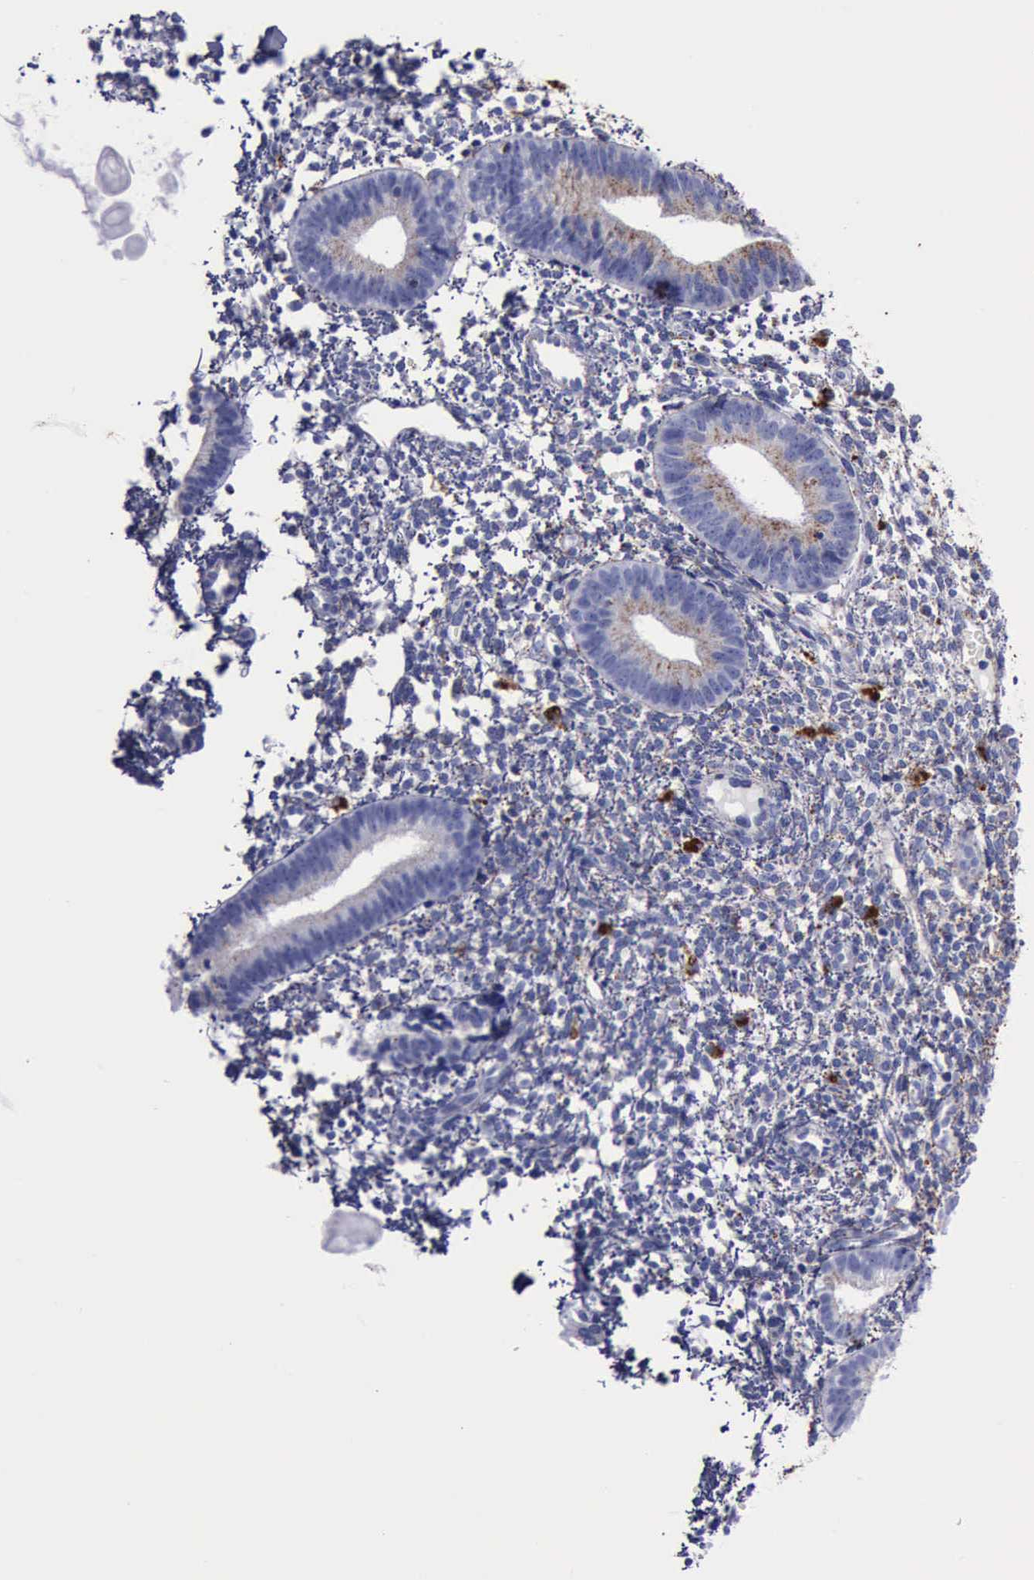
{"staining": {"intensity": "weak", "quantity": "<25%", "location": "cytoplasmic/membranous"}, "tissue": "endometrium", "cell_type": "Cells in endometrial stroma", "image_type": "normal", "snomed": [{"axis": "morphology", "description": "Normal tissue, NOS"}, {"axis": "topography", "description": "Endometrium"}], "caption": "Immunohistochemistry photomicrograph of normal human endometrium stained for a protein (brown), which exhibits no expression in cells in endometrial stroma.", "gene": "CTSD", "patient": {"sex": "female", "age": 35}}